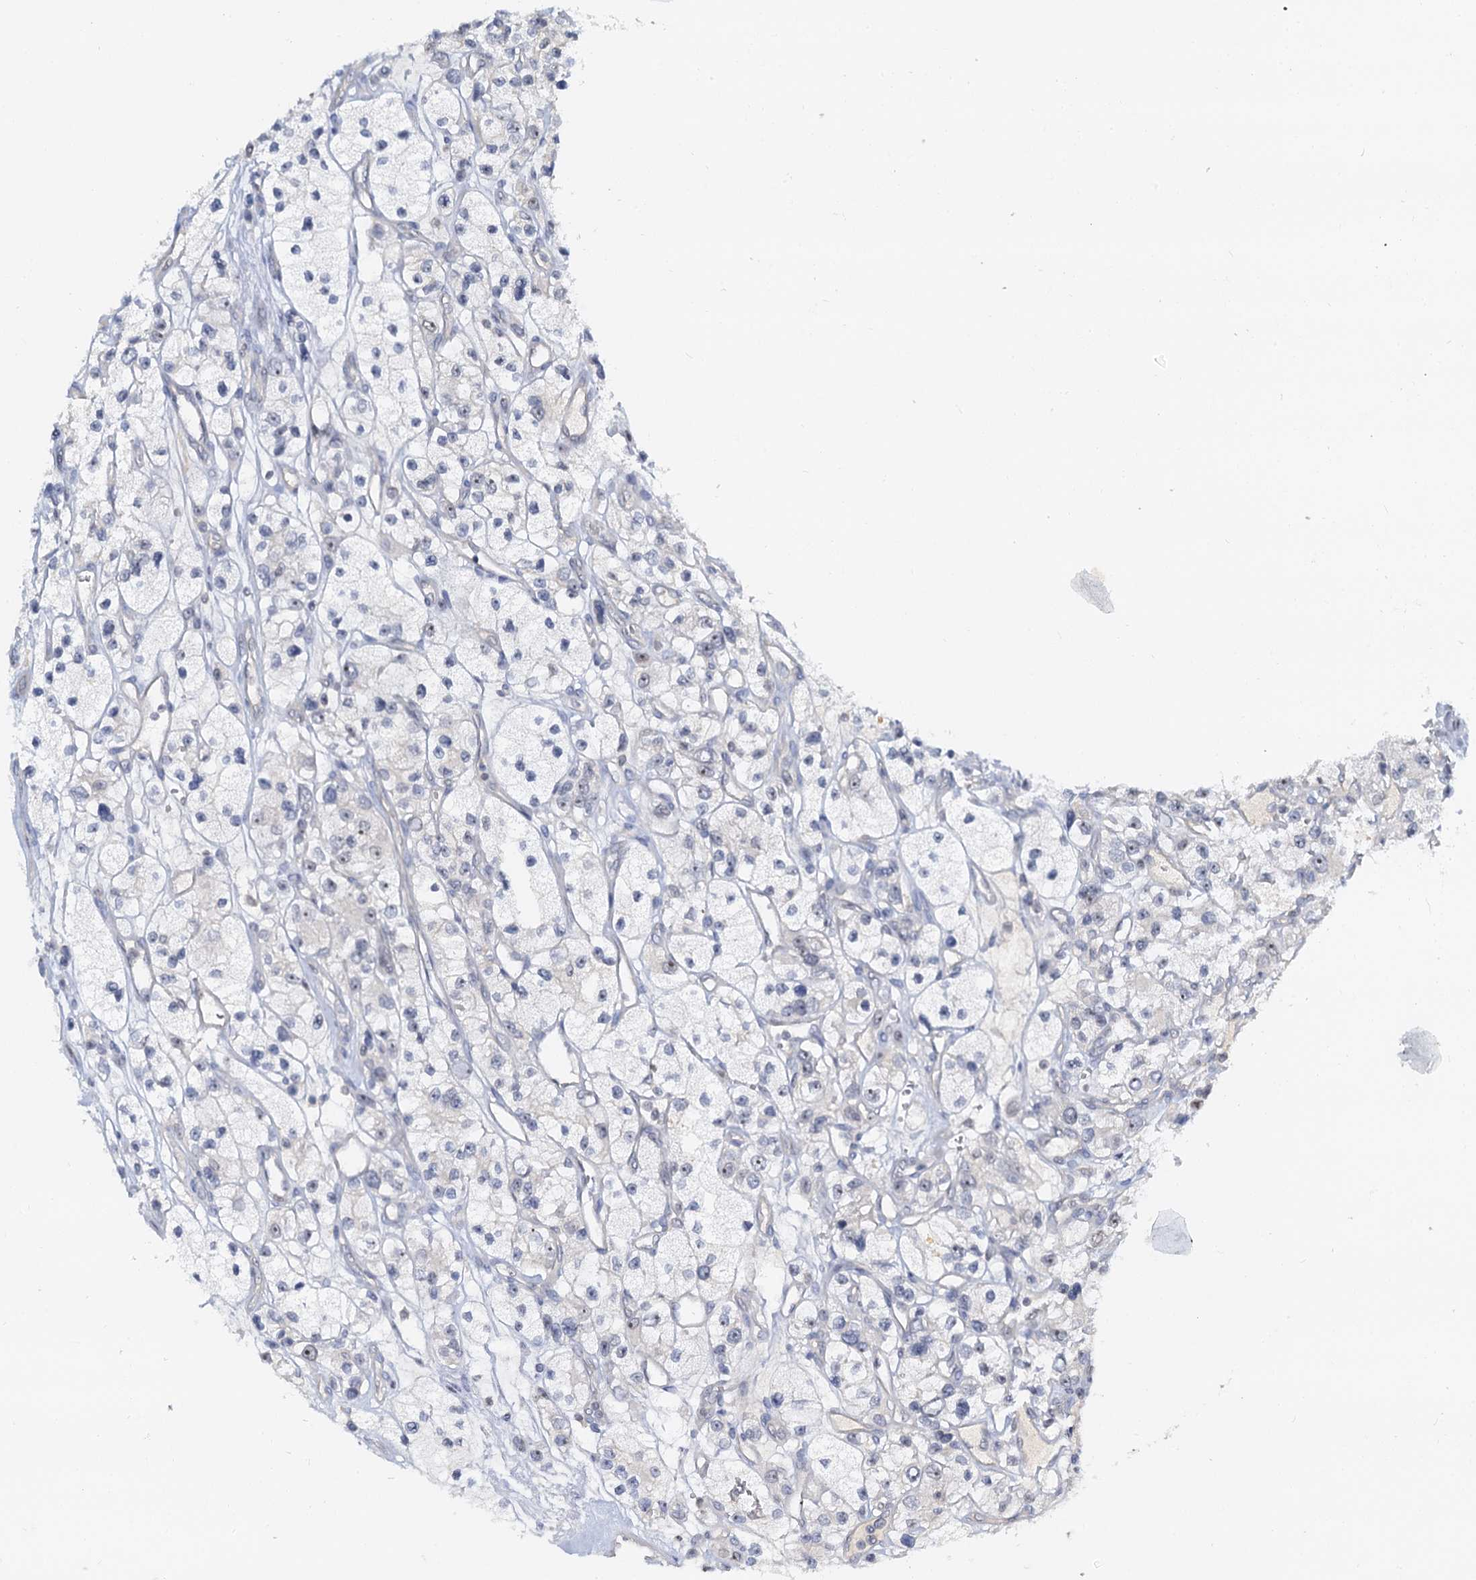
{"staining": {"intensity": "weak", "quantity": "<25%", "location": "nuclear"}, "tissue": "renal cancer", "cell_type": "Tumor cells", "image_type": "cancer", "snomed": [{"axis": "morphology", "description": "Adenocarcinoma, NOS"}, {"axis": "topography", "description": "Kidney"}], "caption": "Renal cancer stained for a protein using immunohistochemistry (IHC) displays no positivity tumor cells.", "gene": "NOP2", "patient": {"sex": "female", "age": 57}}